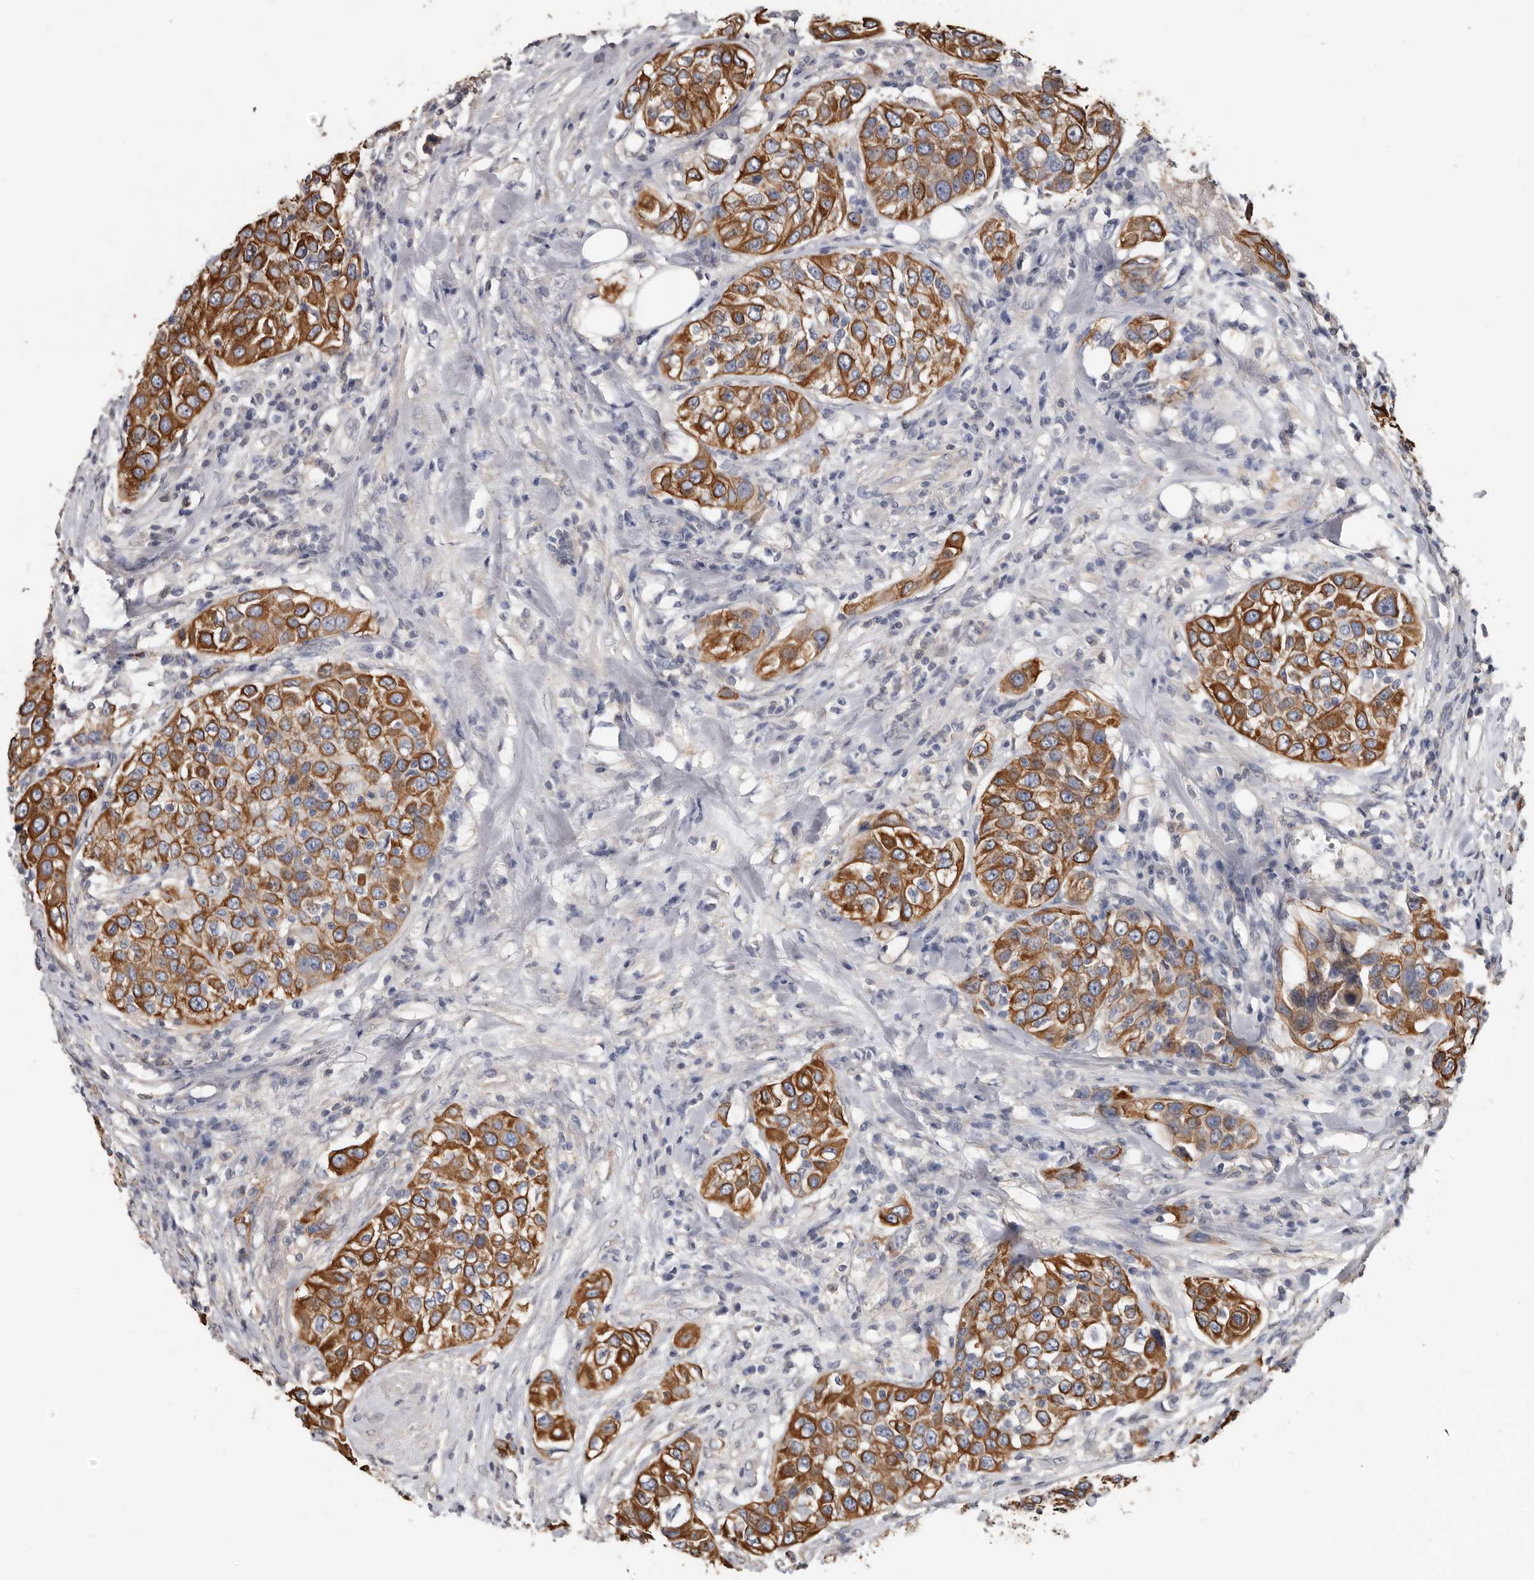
{"staining": {"intensity": "strong", "quantity": ">75%", "location": "cytoplasmic/membranous"}, "tissue": "urothelial cancer", "cell_type": "Tumor cells", "image_type": "cancer", "snomed": [{"axis": "morphology", "description": "Urothelial carcinoma, High grade"}, {"axis": "topography", "description": "Urinary bladder"}], "caption": "Immunohistochemistry (IHC) of urothelial cancer displays high levels of strong cytoplasmic/membranous expression in approximately >75% of tumor cells.", "gene": "MRPL18", "patient": {"sex": "female", "age": 80}}